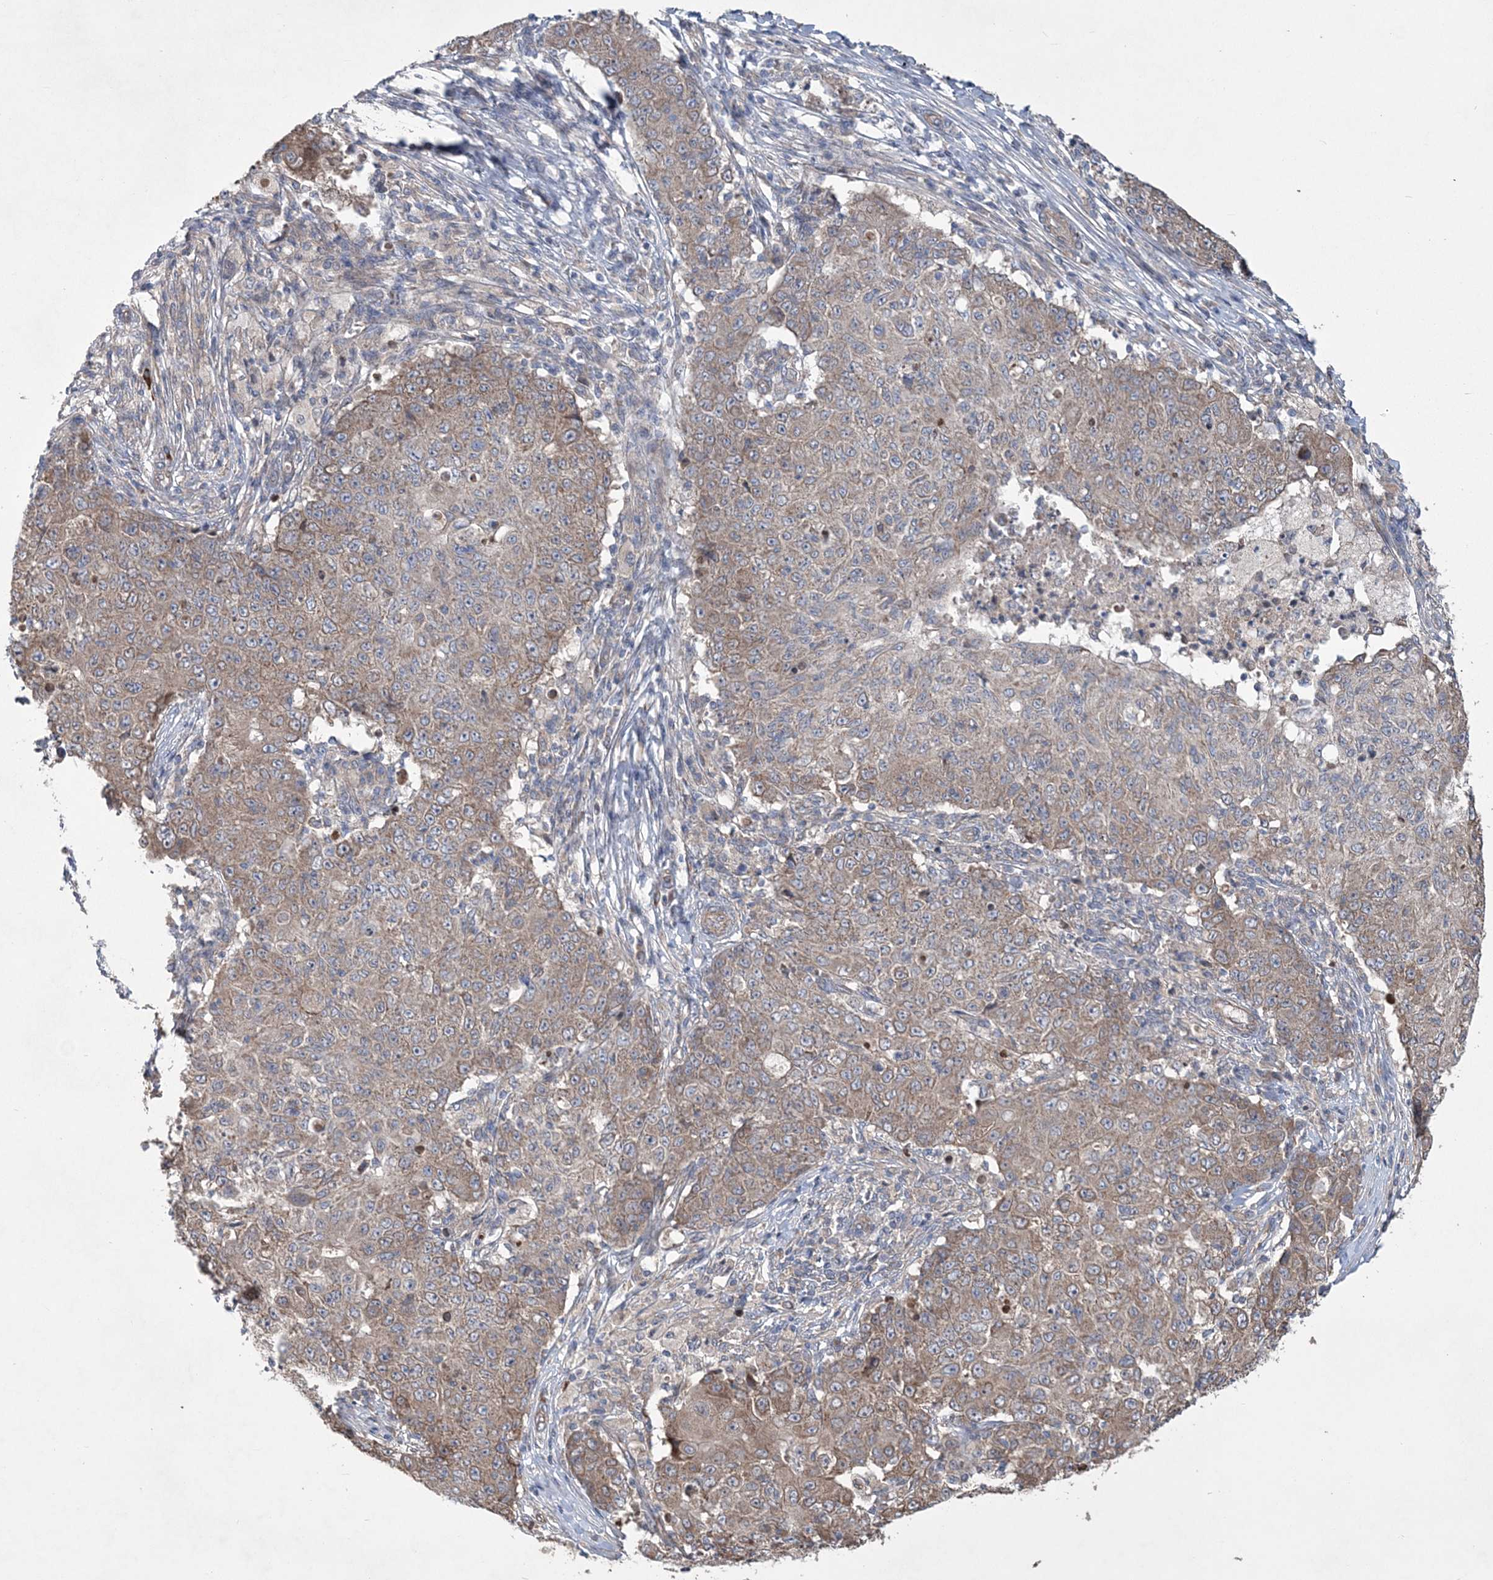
{"staining": {"intensity": "weak", "quantity": ">75%", "location": "cytoplasmic/membranous"}, "tissue": "ovarian cancer", "cell_type": "Tumor cells", "image_type": "cancer", "snomed": [{"axis": "morphology", "description": "Carcinoma, endometroid"}, {"axis": "topography", "description": "Ovary"}], "caption": "IHC (DAB (3,3'-diaminobenzidine)) staining of human ovarian endometroid carcinoma exhibits weak cytoplasmic/membranous protein positivity in about >75% of tumor cells.", "gene": "MTRF1L", "patient": {"sex": "female", "age": 42}}